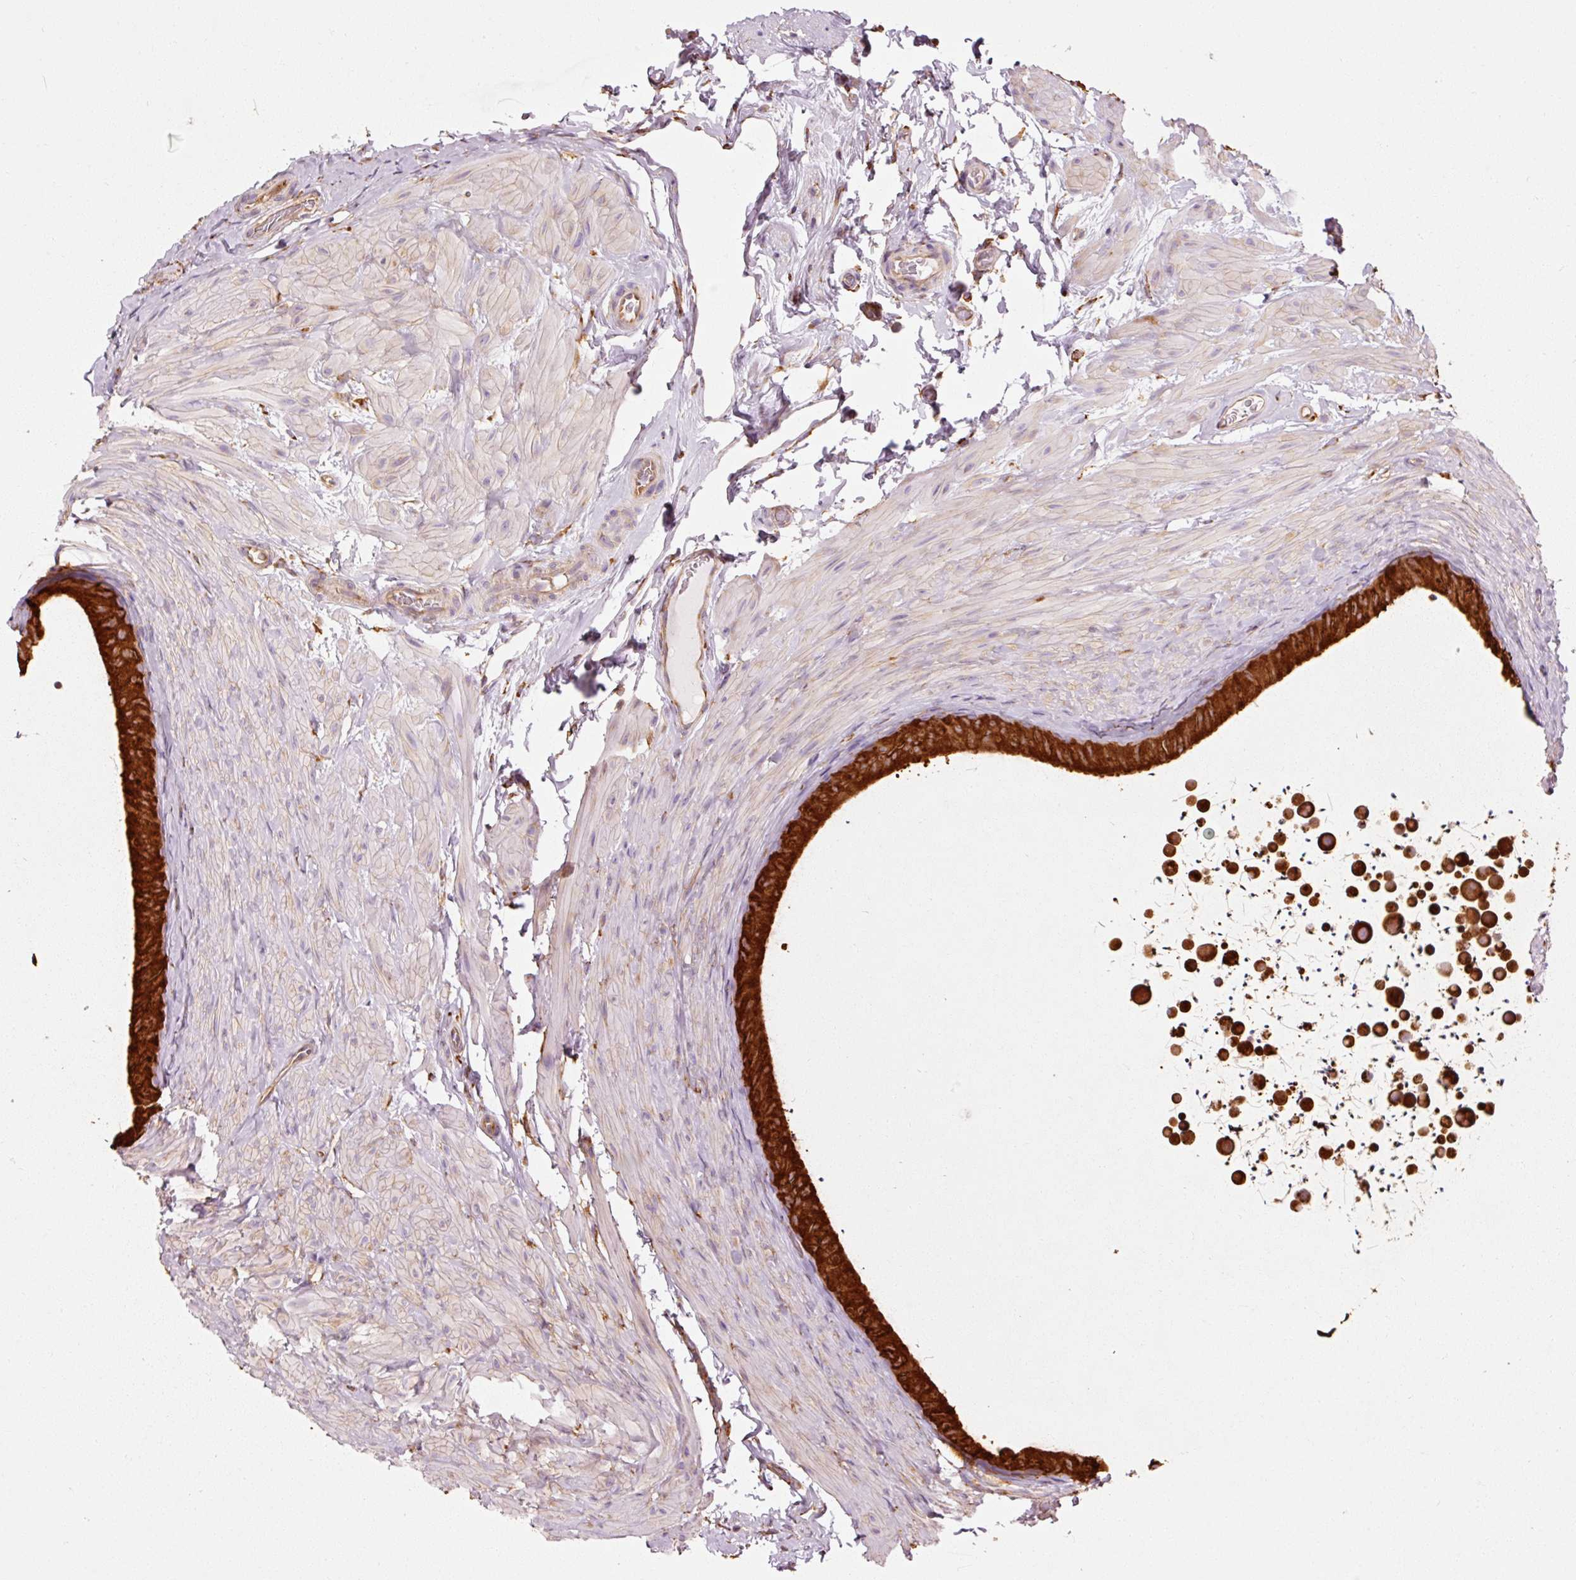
{"staining": {"intensity": "strong", "quantity": ">75%", "location": "cytoplasmic/membranous"}, "tissue": "epididymis", "cell_type": "Glandular cells", "image_type": "normal", "snomed": [{"axis": "morphology", "description": "Normal tissue, NOS"}, {"axis": "topography", "description": "Epididymis, spermatic cord, NOS"}, {"axis": "topography", "description": "Epididymis"}], "caption": "Immunohistochemical staining of unremarkable epididymis exhibits strong cytoplasmic/membranous protein positivity in approximately >75% of glandular cells.", "gene": "ENSG00000256500", "patient": {"sex": "male", "age": 31}}